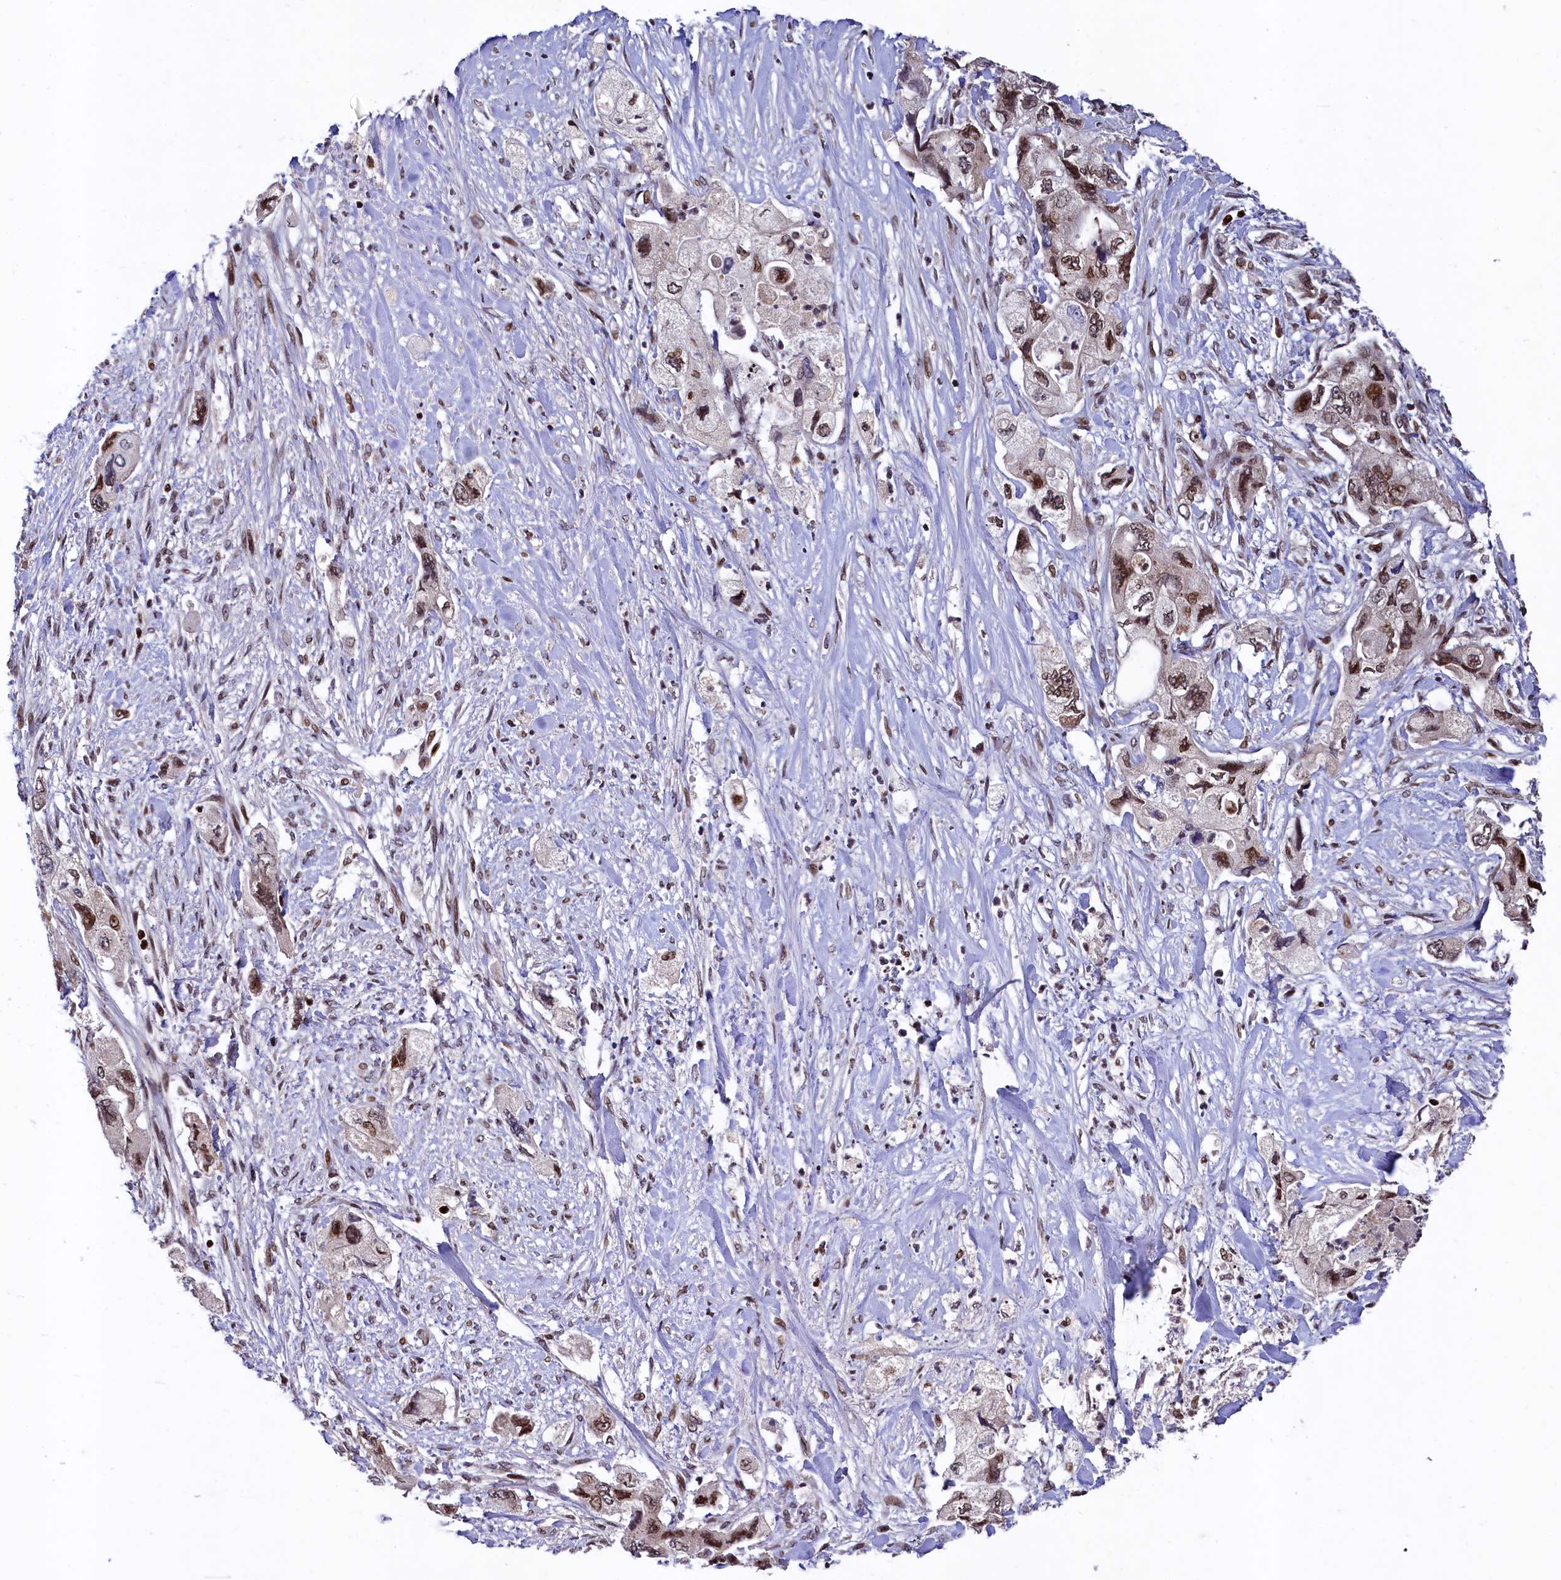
{"staining": {"intensity": "moderate", "quantity": ">75%", "location": "nuclear"}, "tissue": "pancreatic cancer", "cell_type": "Tumor cells", "image_type": "cancer", "snomed": [{"axis": "morphology", "description": "Adenocarcinoma, NOS"}, {"axis": "topography", "description": "Pancreas"}], "caption": "Pancreatic adenocarcinoma stained with a protein marker reveals moderate staining in tumor cells.", "gene": "FAM217B", "patient": {"sex": "female", "age": 73}}